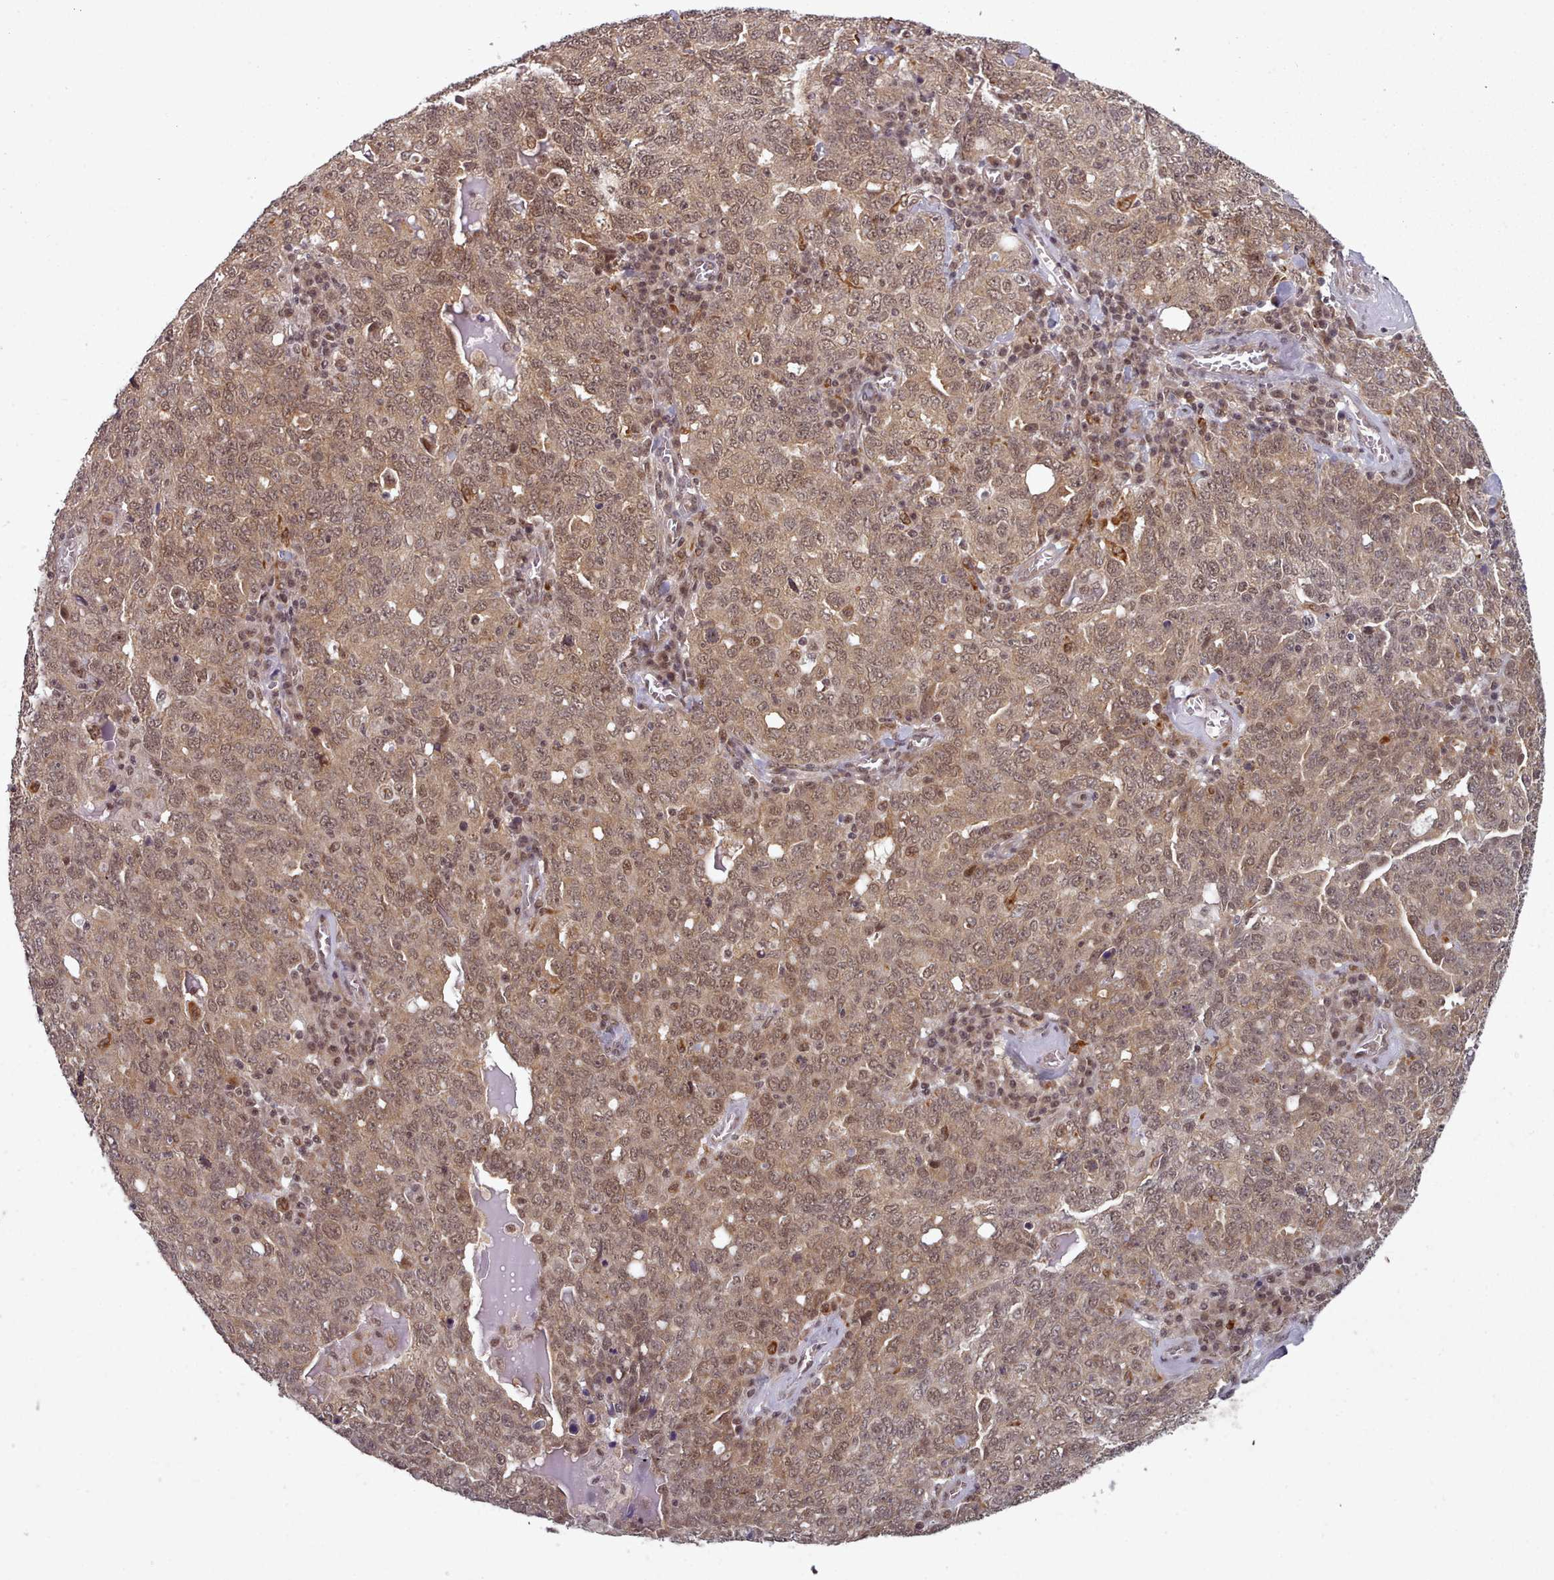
{"staining": {"intensity": "moderate", "quantity": ">75%", "location": "cytoplasmic/membranous,nuclear"}, "tissue": "ovarian cancer", "cell_type": "Tumor cells", "image_type": "cancer", "snomed": [{"axis": "morphology", "description": "Carcinoma, endometroid"}, {"axis": "topography", "description": "Ovary"}], "caption": "There is medium levels of moderate cytoplasmic/membranous and nuclear staining in tumor cells of endometroid carcinoma (ovarian), as demonstrated by immunohistochemical staining (brown color).", "gene": "DHX8", "patient": {"sex": "female", "age": 62}}